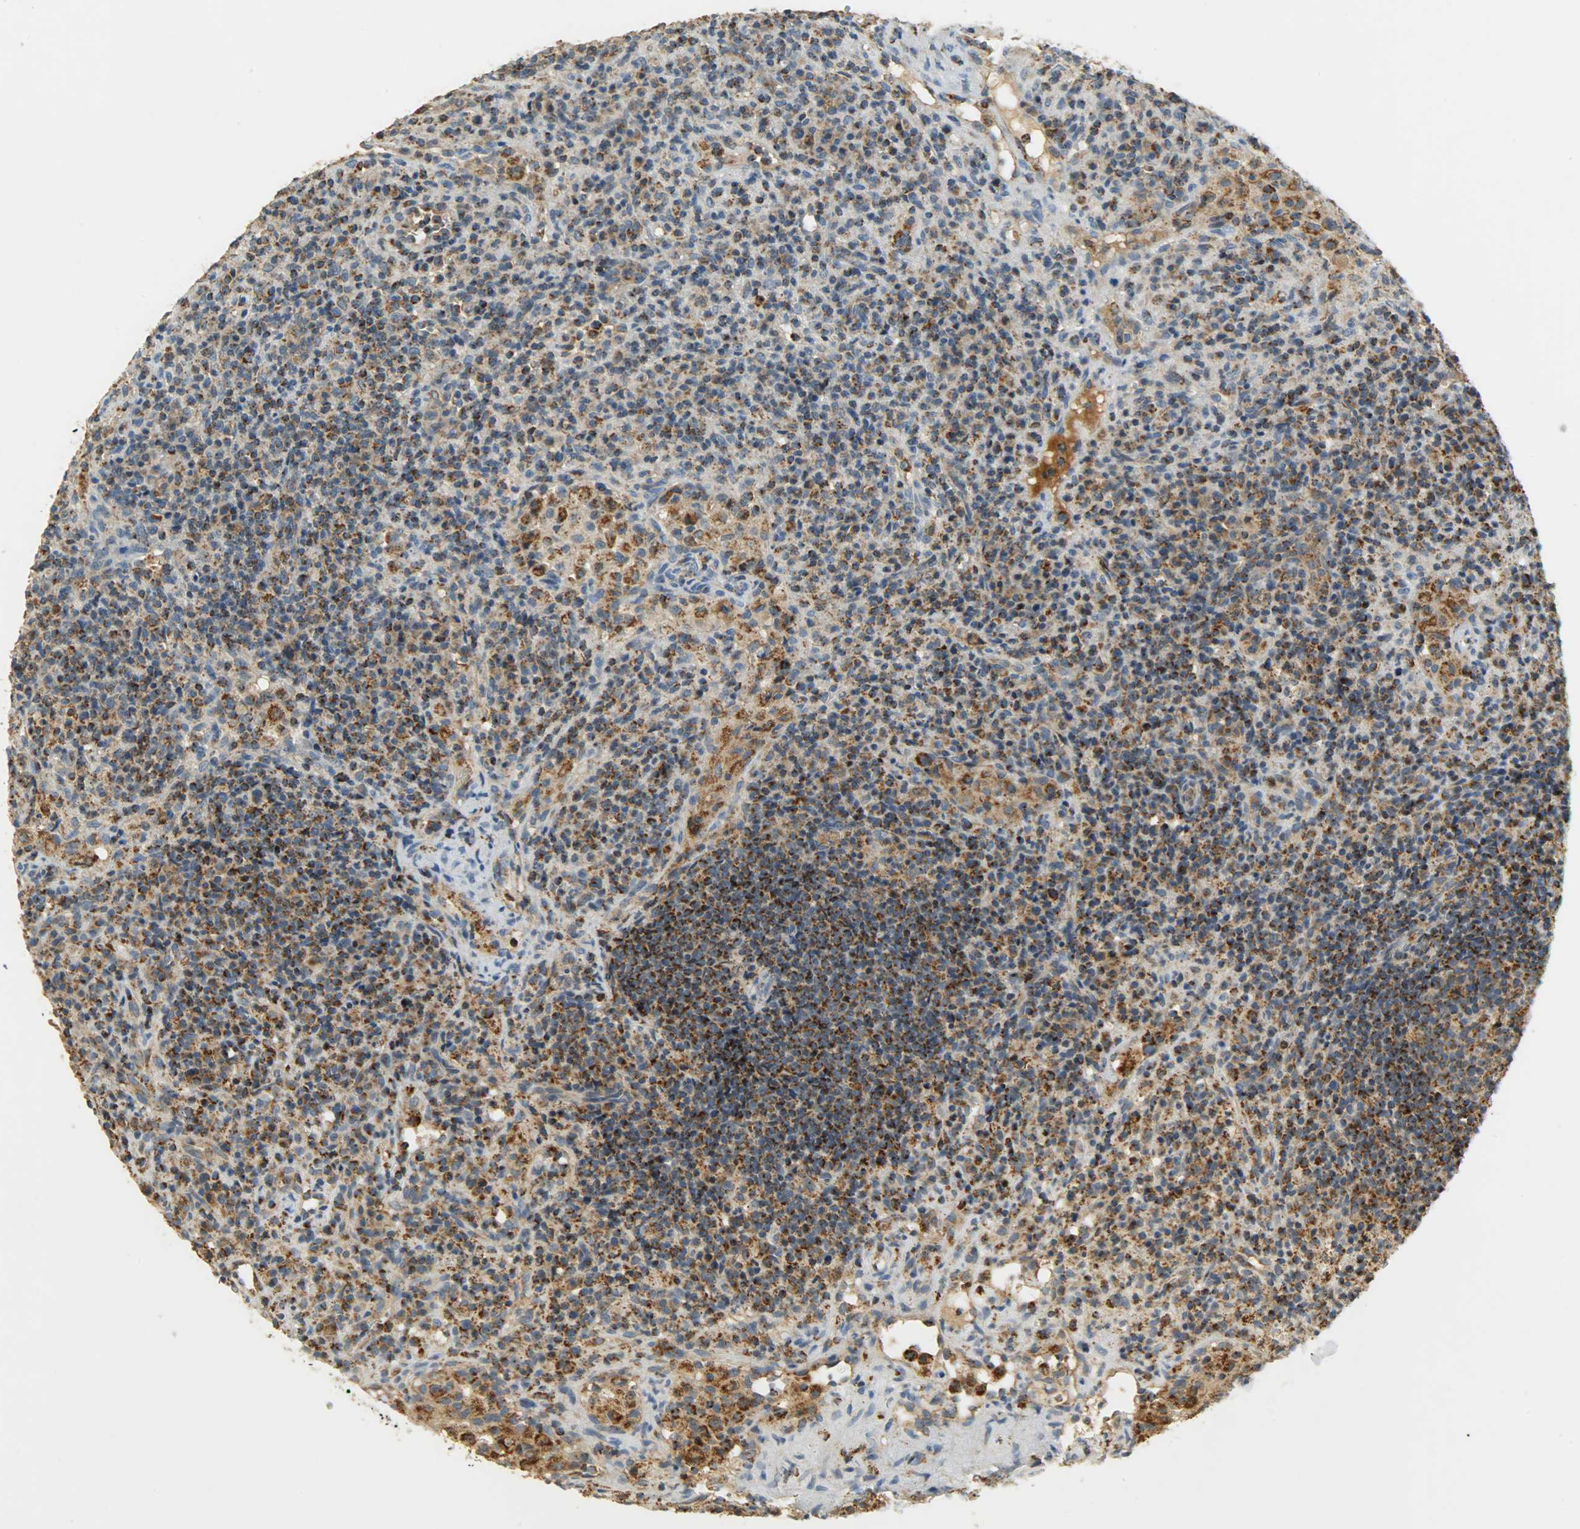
{"staining": {"intensity": "moderate", "quantity": ">75%", "location": "cytoplasmic/membranous"}, "tissue": "lymphoma", "cell_type": "Tumor cells", "image_type": "cancer", "snomed": [{"axis": "morphology", "description": "Hodgkin's disease, NOS"}, {"axis": "topography", "description": "Lymph node"}], "caption": "A histopathology image of Hodgkin's disease stained for a protein shows moderate cytoplasmic/membranous brown staining in tumor cells. (DAB IHC with brightfield microscopy, high magnification).", "gene": "HDHD5", "patient": {"sex": "male", "age": 65}}